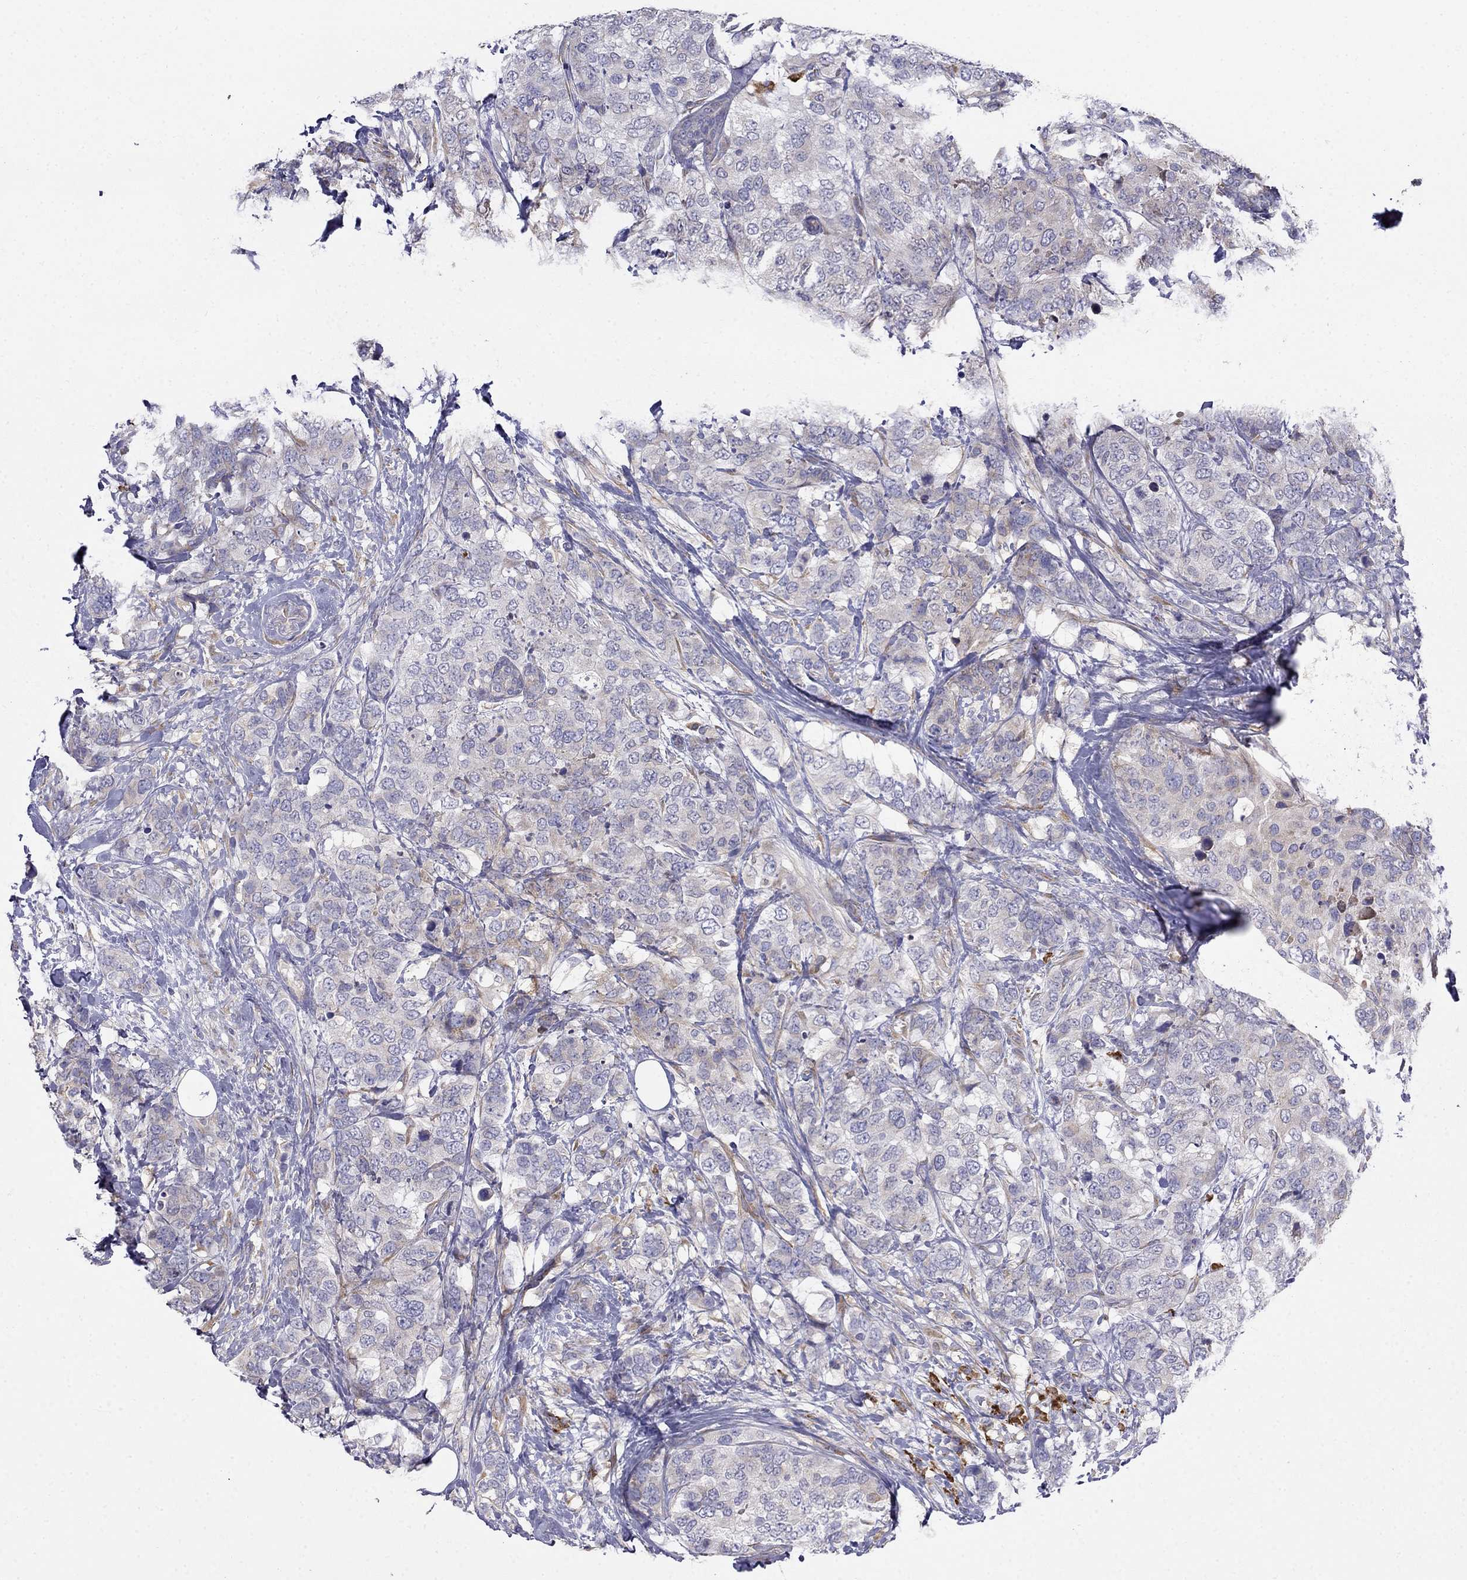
{"staining": {"intensity": "weak", "quantity": "<25%", "location": "cytoplasmic/membranous"}, "tissue": "breast cancer", "cell_type": "Tumor cells", "image_type": "cancer", "snomed": [{"axis": "morphology", "description": "Lobular carcinoma"}, {"axis": "topography", "description": "Breast"}], "caption": "Immunohistochemistry micrograph of lobular carcinoma (breast) stained for a protein (brown), which reveals no positivity in tumor cells. (Immunohistochemistry (ihc), brightfield microscopy, high magnification).", "gene": "LONRF2", "patient": {"sex": "female", "age": 59}}